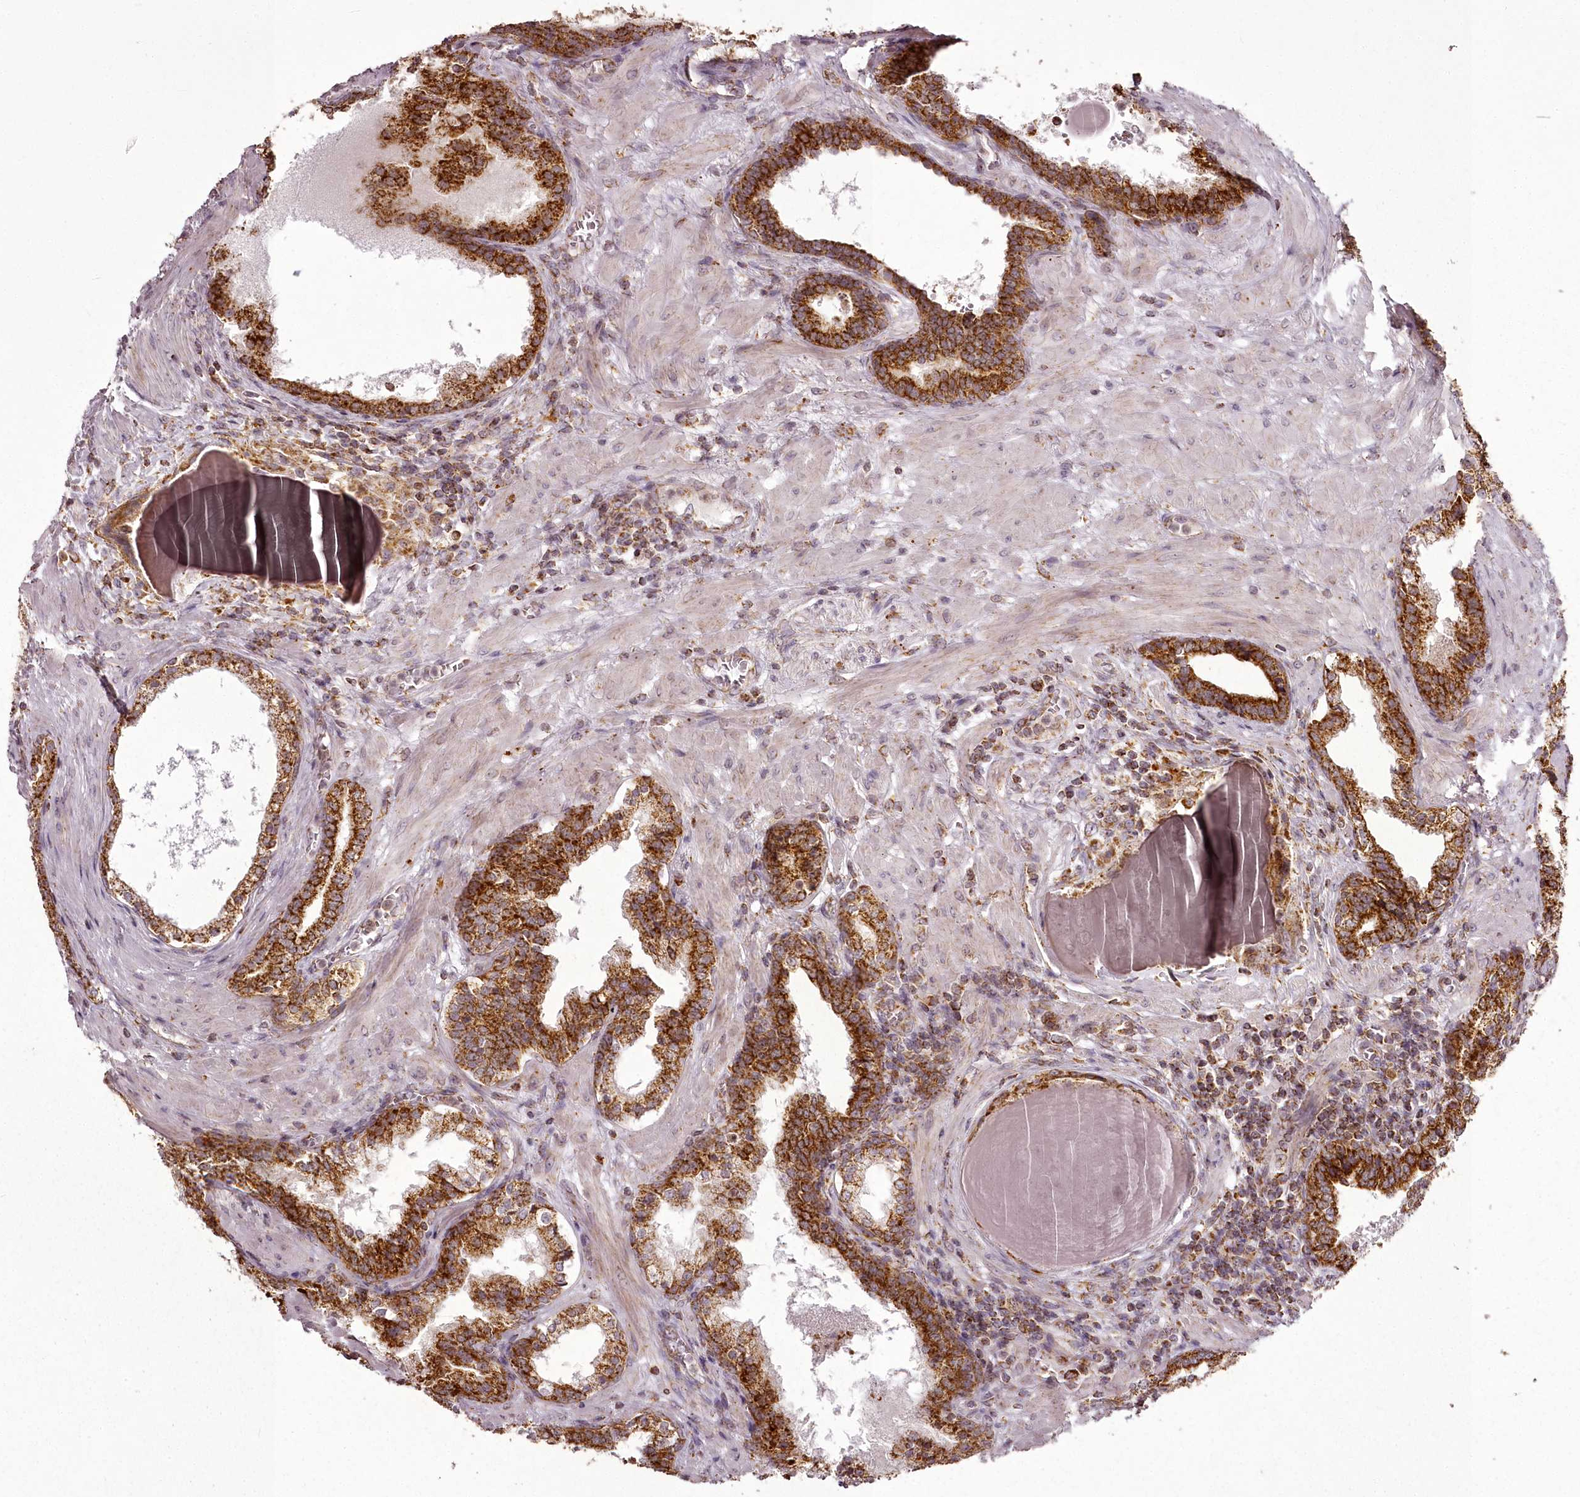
{"staining": {"intensity": "strong", "quantity": ">75%", "location": "cytoplasmic/membranous"}, "tissue": "prostate cancer", "cell_type": "Tumor cells", "image_type": "cancer", "snomed": [{"axis": "morphology", "description": "Adenocarcinoma, Low grade"}, {"axis": "topography", "description": "Prostate"}], "caption": "A high-resolution histopathology image shows immunohistochemistry staining of adenocarcinoma (low-grade) (prostate), which reveals strong cytoplasmic/membranous expression in about >75% of tumor cells.", "gene": "CHCHD2", "patient": {"sex": "male", "age": 60}}